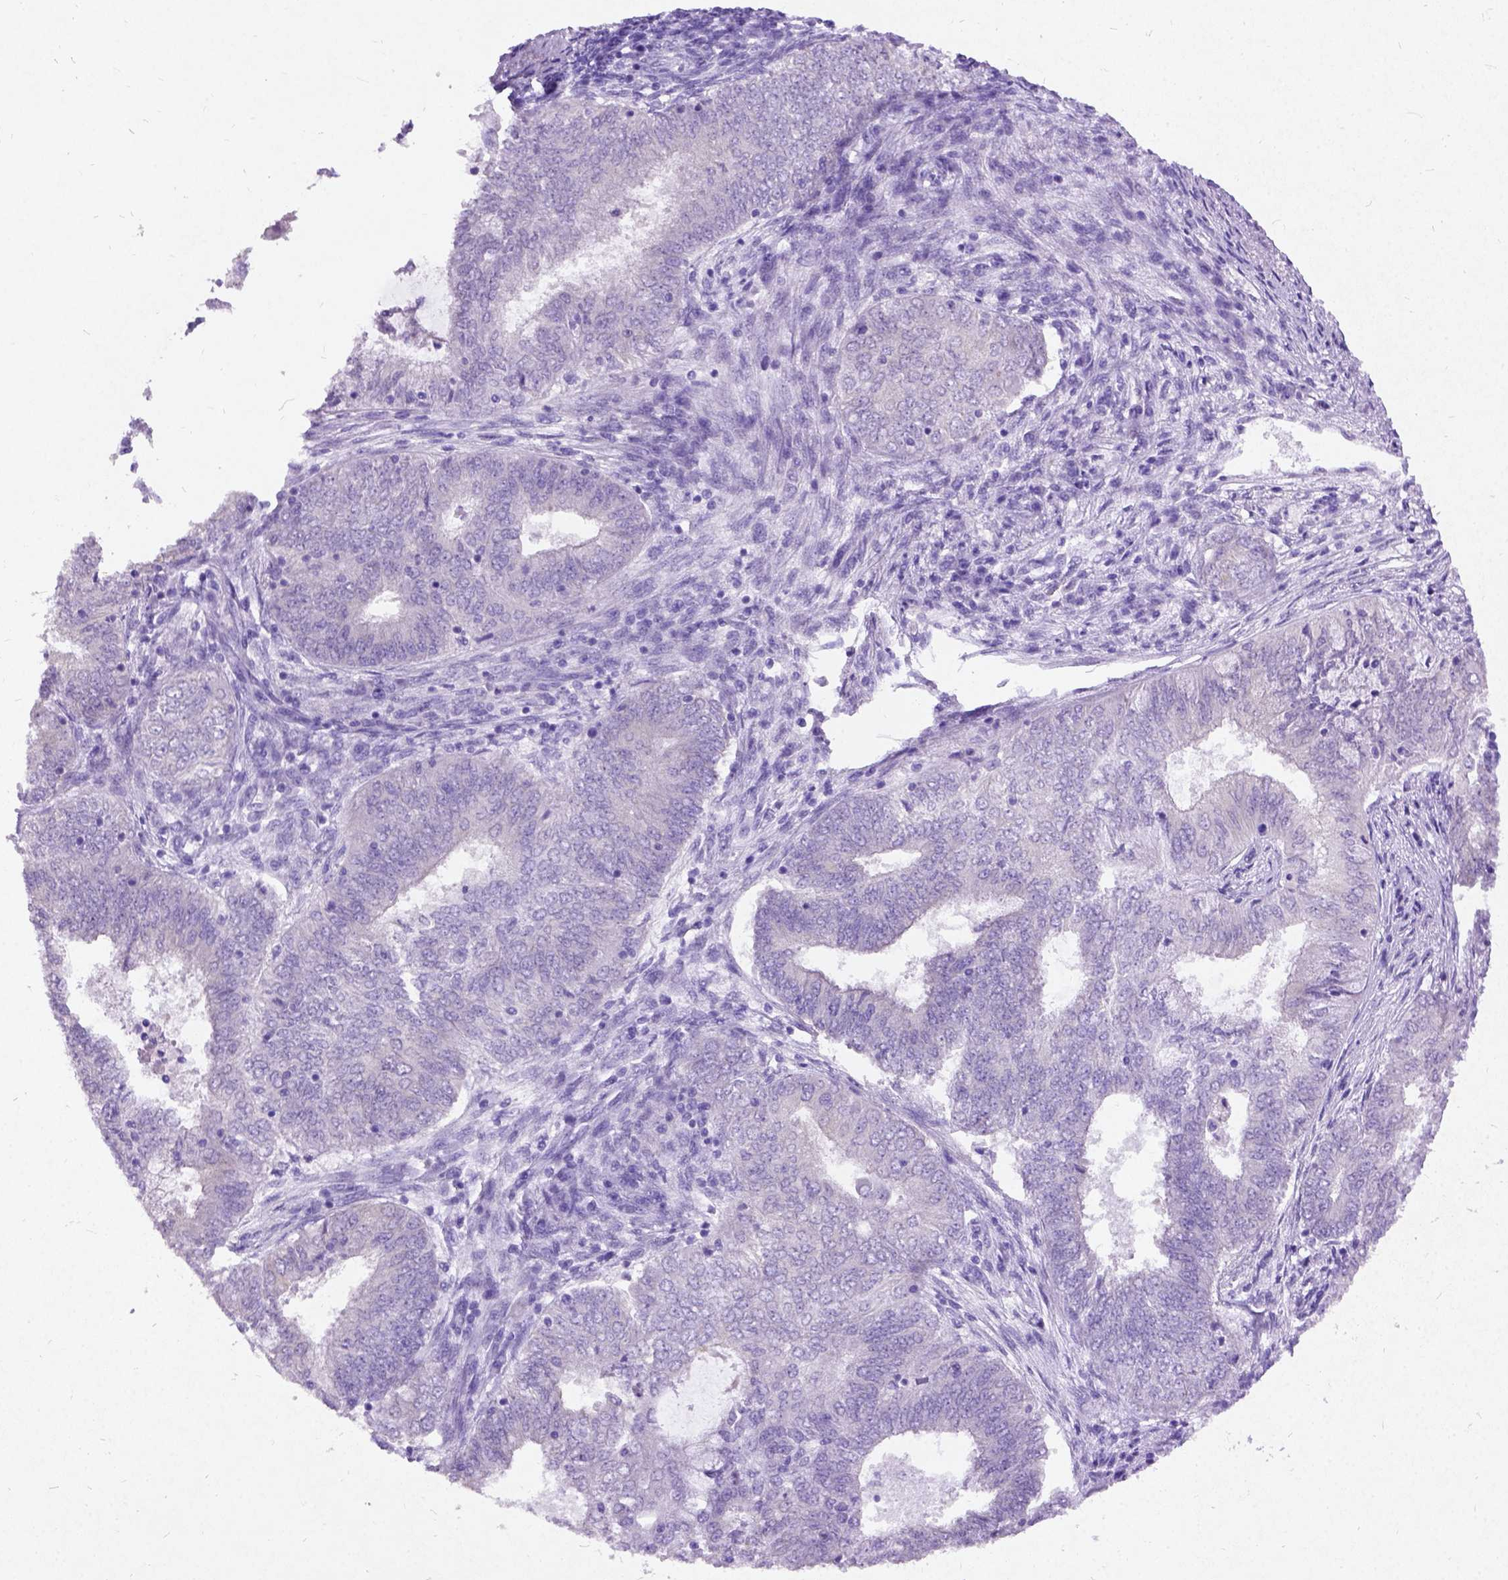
{"staining": {"intensity": "weak", "quantity": "<25%", "location": "cytoplasmic/membranous"}, "tissue": "endometrial cancer", "cell_type": "Tumor cells", "image_type": "cancer", "snomed": [{"axis": "morphology", "description": "Adenocarcinoma, NOS"}, {"axis": "topography", "description": "Endometrium"}], "caption": "Tumor cells show no significant expression in endometrial adenocarcinoma.", "gene": "NEUROD4", "patient": {"sex": "female", "age": 62}}